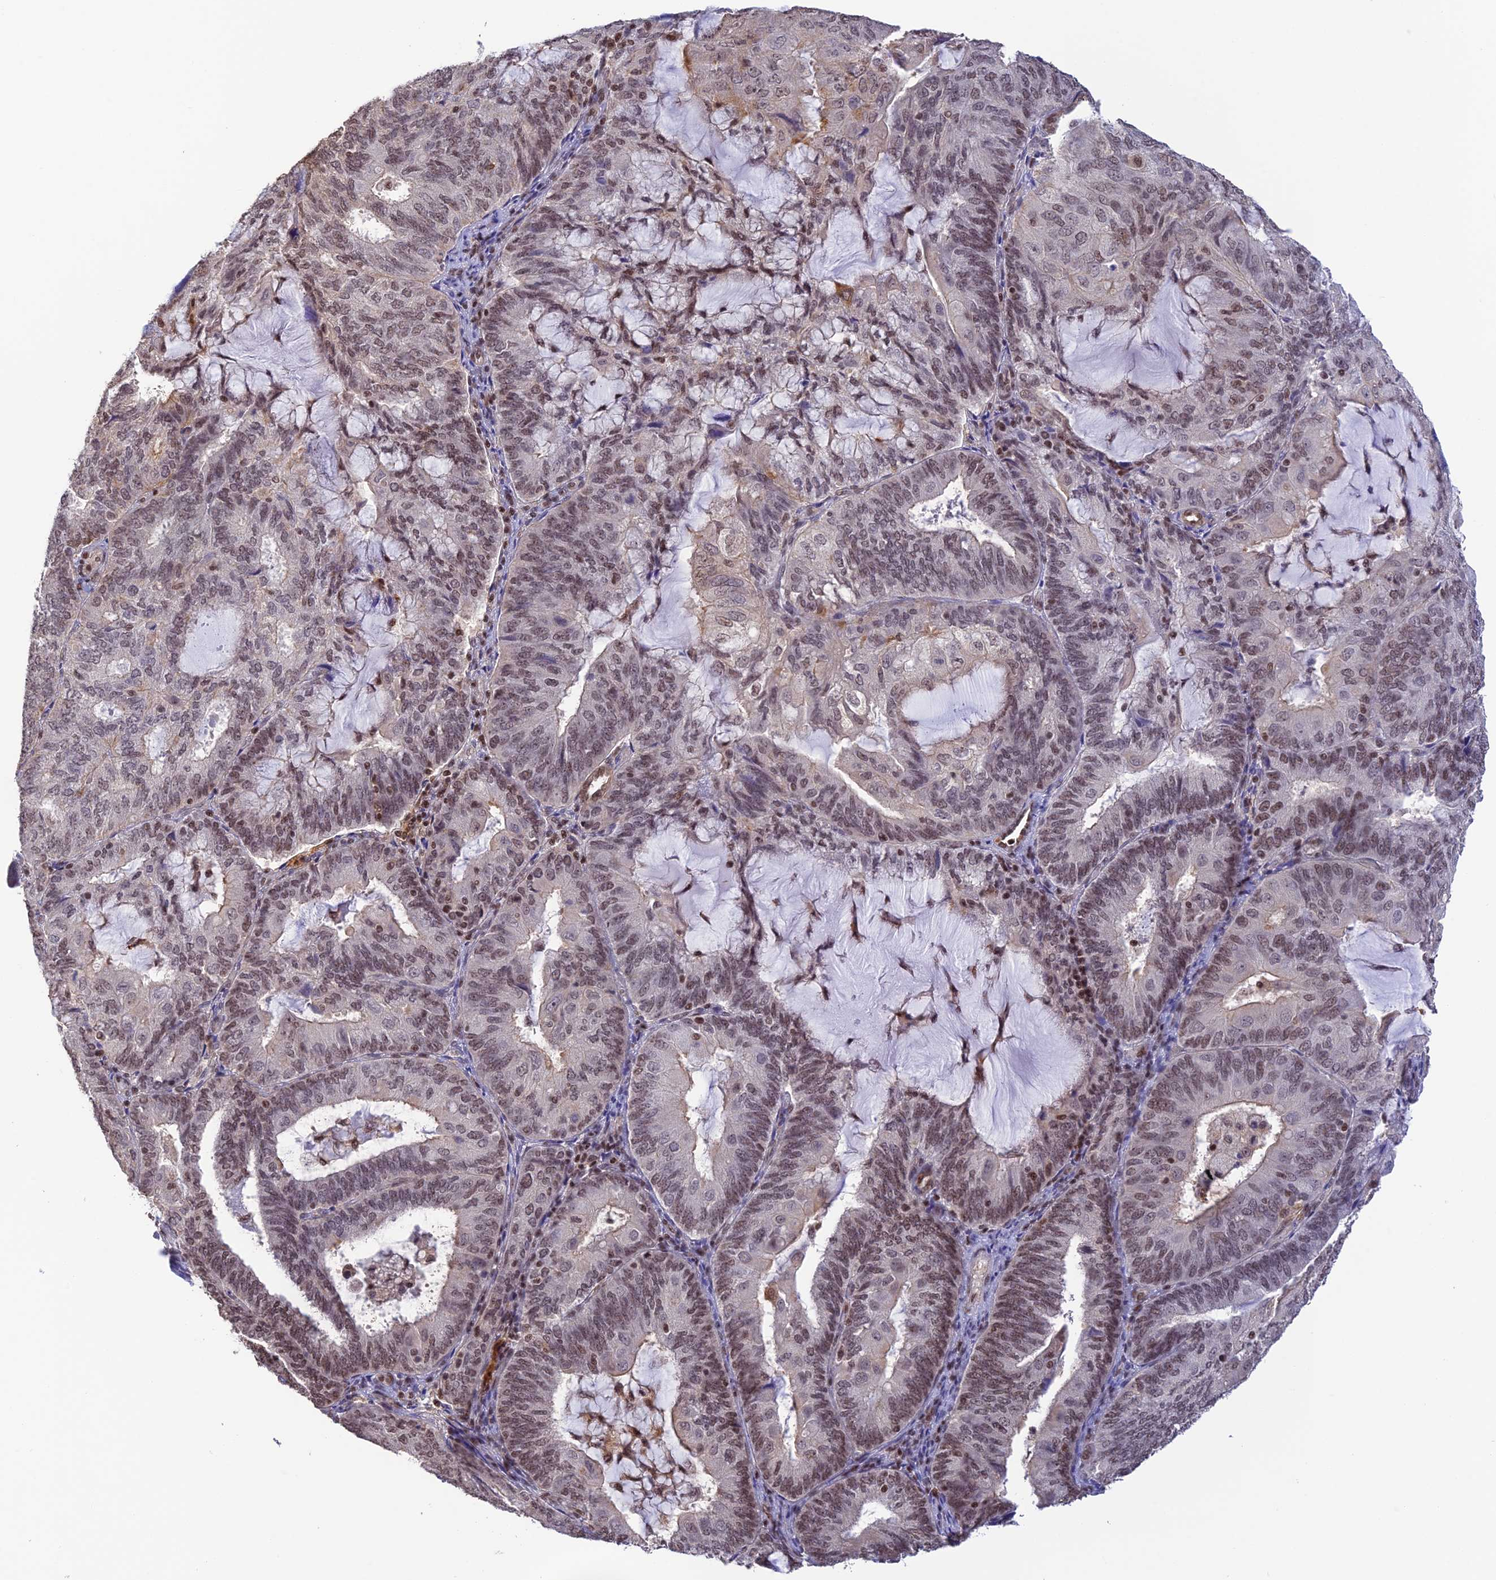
{"staining": {"intensity": "moderate", "quantity": ">75%", "location": "nuclear"}, "tissue": "endometrial cancer", "cell_type": "Tumor cells", "image_type": "cancer", "snomed": [{"axis": "morphology", "description": "Adenocarcinoma, NOS"}, {"axis": "topography", "description": "Endometrium"}], "caption": "Endometrial adenocarcinoma tissue reveals moderate nuclear expression in approximately >75% of tumor cells, visualized by immunohistochemistry.", "gene": "THAP11", "patient": {"sex": "female", "age": 81}}